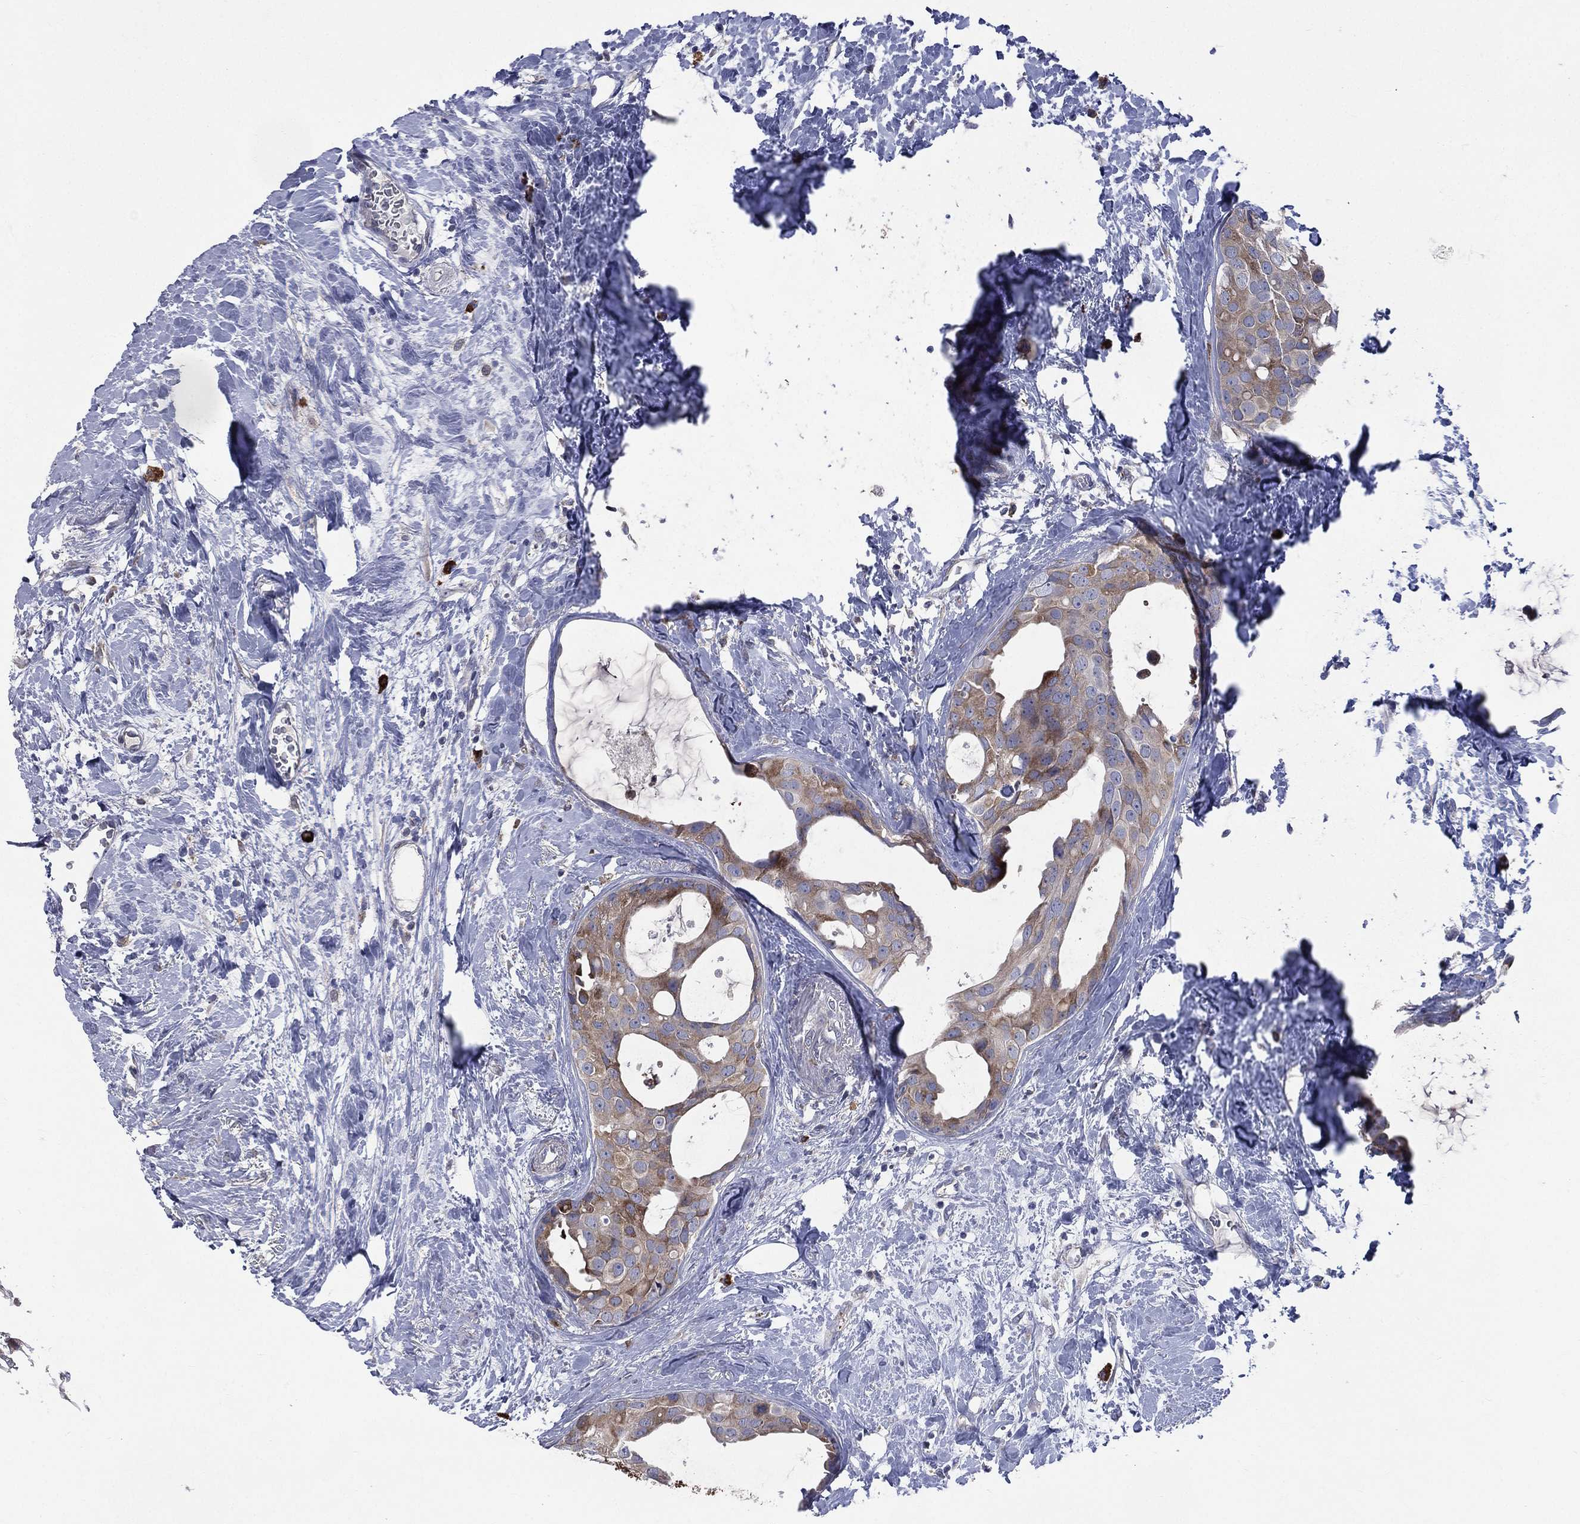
{"staining": {"intensity": "moderate", "quantity": ">75%", "location": "cytoplasmic/membranous"}, "tissue": "breast cancer", "cell_type": "Tumor cells", "image_type": "cancer", "snomed": [{"axis": "morphology", "description": "Duct carcinoma"}, {"axis": "topography", "description": "Breast"}], "caption": "Protein expression analysis of human invasive ductal carcinoma (breast) reveals moderate cytoplasmic/membranous positivity in about >75% of tumor cells. Using DAB (3,3'-diaminobenzidine) (brown) and hematoxylin (blue) stains, captured at high magnification using brightfield microscopy.", "gene": "CCDC159", "patient": {"sex": "female", "age": 45}}